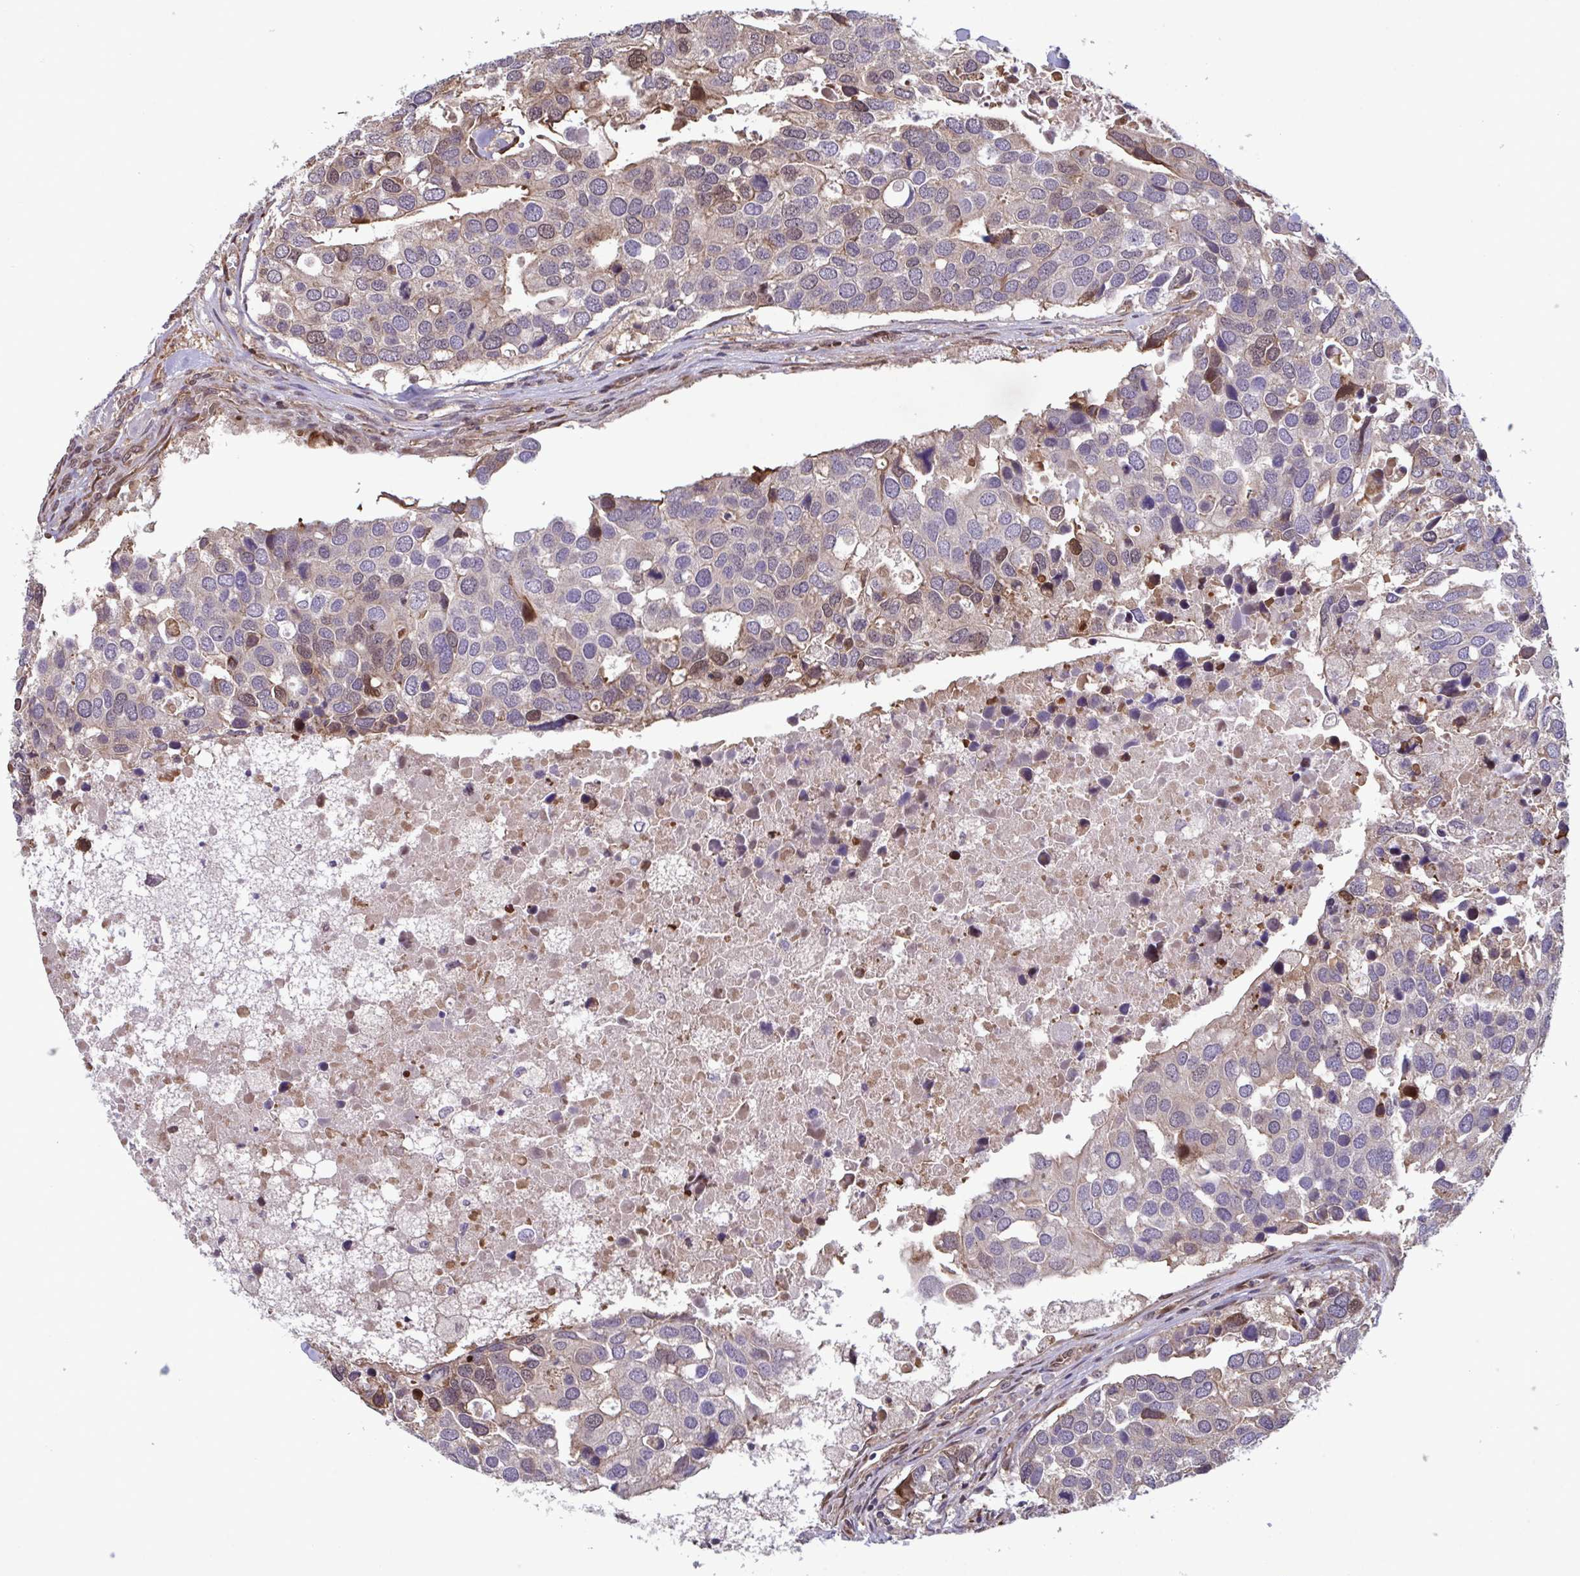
{"staining": {"intensity": "moderate", "quantity": "<25%", "location": "cytoplasmic/membranous,nuclear"}, "tissue": "breast cancer", "cell_type": "Tumor cells", "image_type": "cancer", "snomed": [{"axis": "morphology", "description": "Duct carcinoma"}, {"axis": "topography", "description": "Breast"}], "caption": "Tumor cells demonstrate low levels of moderate cytoplasmic/membranous and nuclear staining in approximately <25% of cells in human breast cancer (infiltrating ductal carcinoma). Immunohistochemistry stains the protein of interest in brown and the nuclei are stained blue.", "gene": "PELI2", "patient": {"sex": "female", "age": 83}}